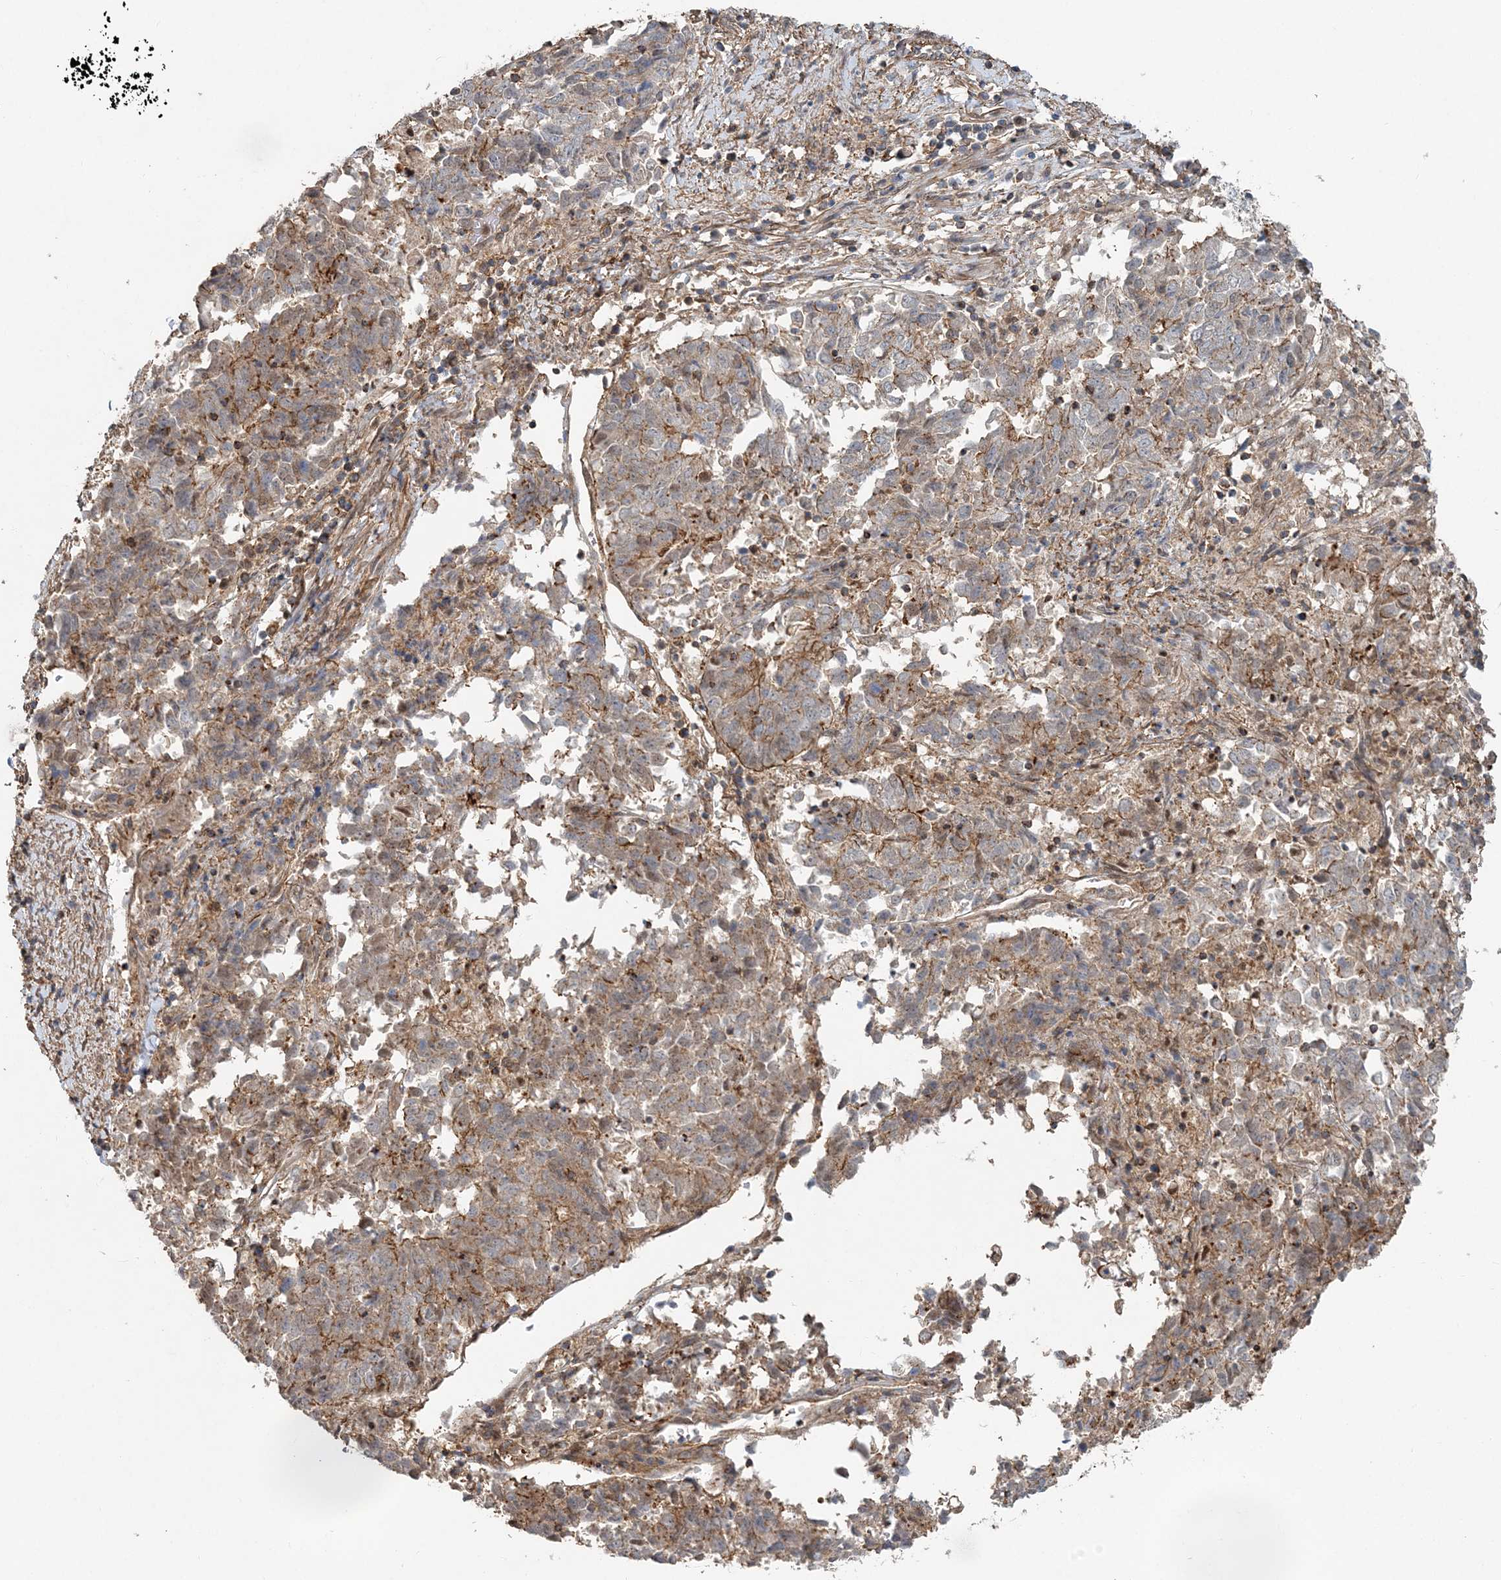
{"staining": {"intensity": "weak", "quantity": "25%-75%", "location": "cytoplasmic/membranous"}, "tissue": "endometrial cancer", "cell_type": "Tumor cells", "image_type": "cancer", "snomed": [{"axis": "morphology", "description": "Adenocarcinoma, NOS"}, {"axis": "topography", "description": "Endometrium"}], "caption": "An image showing weak cytoplasmic/membranous staining in approximately 25%-75% of tumor cells in endometrial cancer, as visualized by brown immunohistochemical staining.", "gene": "MAT2B", "patient": {"sex": "female", "age": 80}}